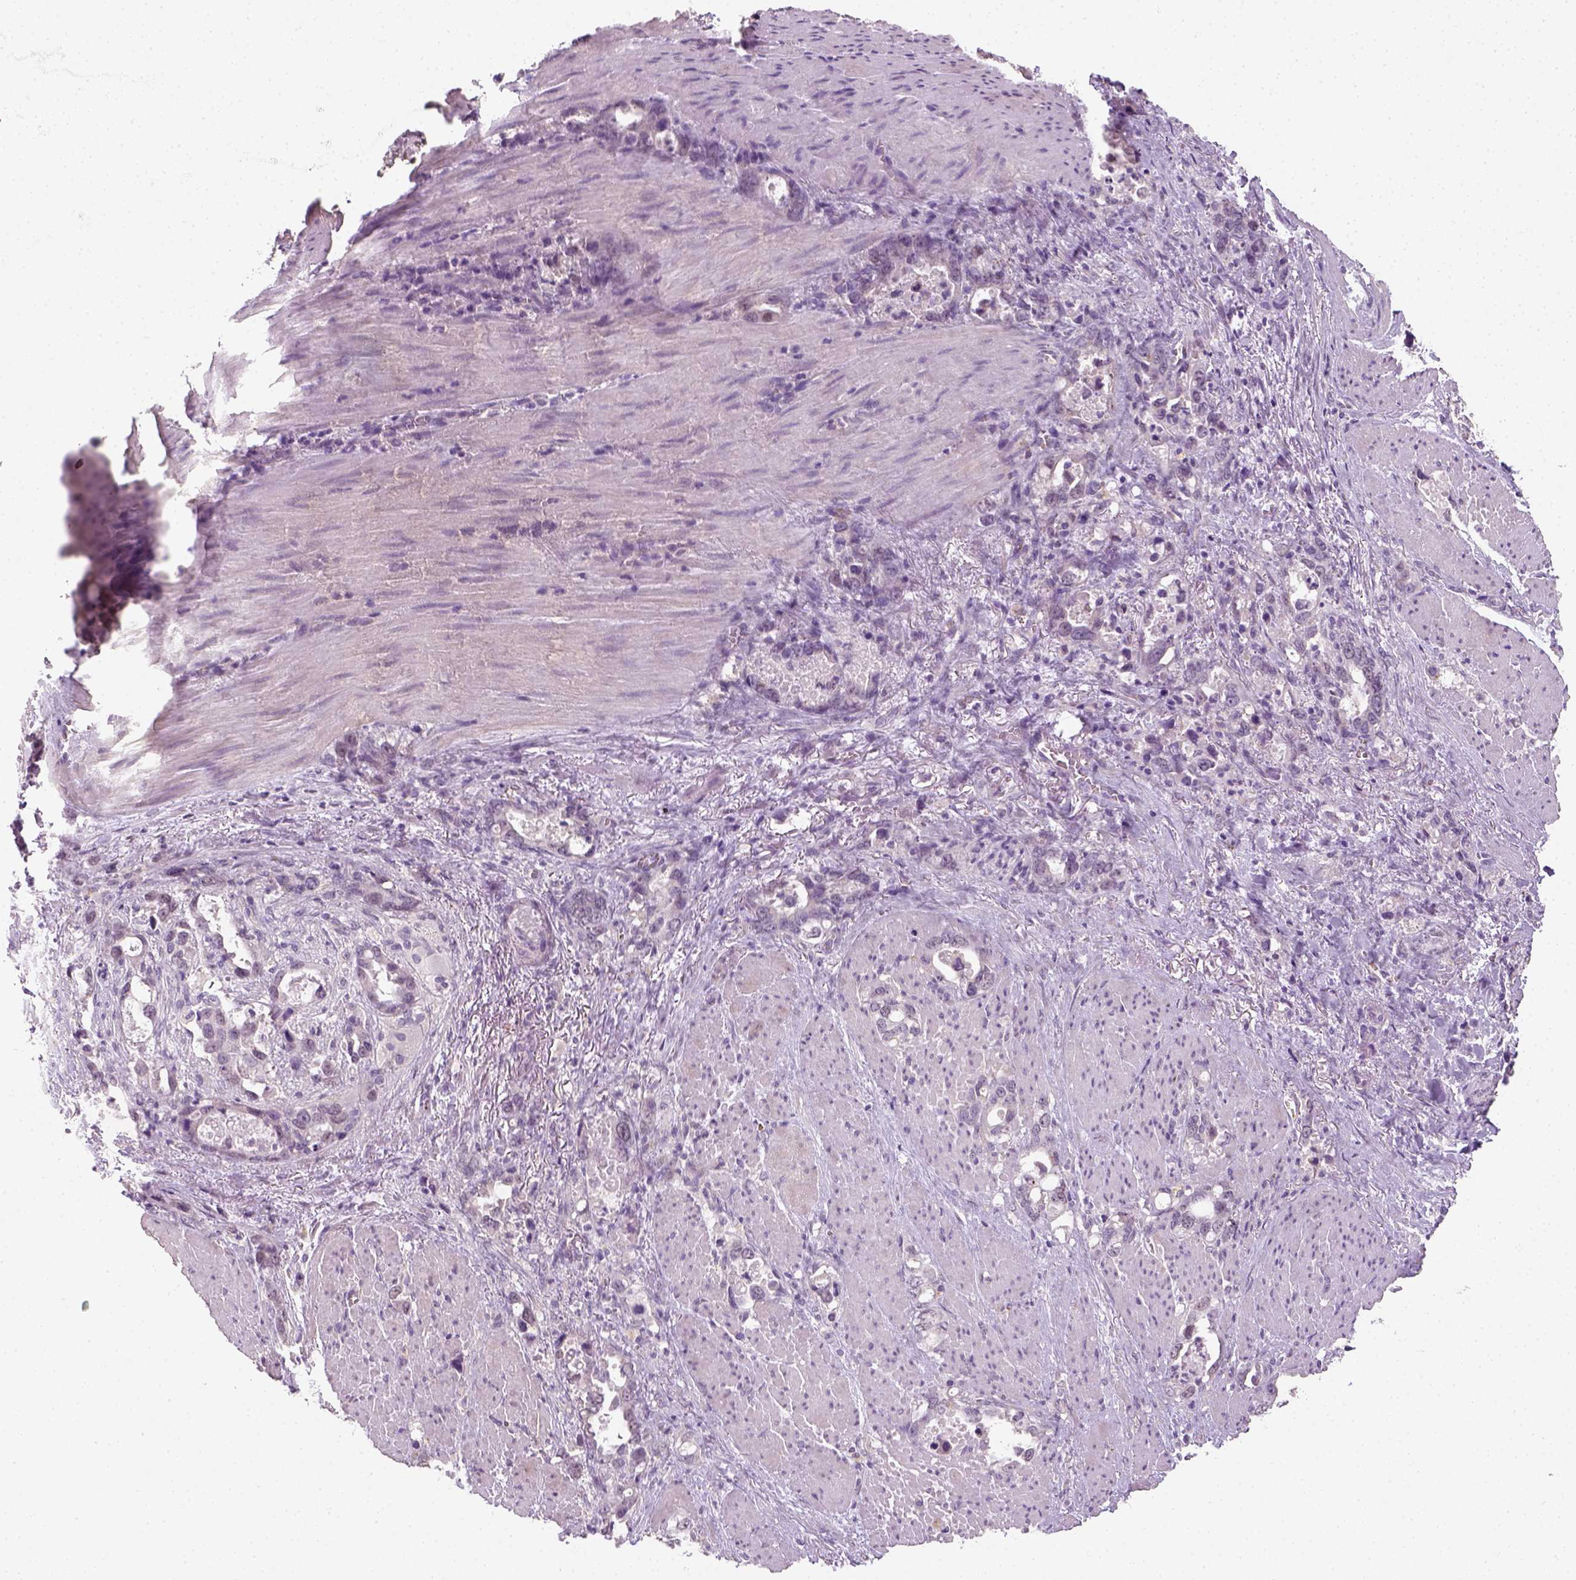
{"staining": {"intensity": "negative", "quantity": "none", "location": "none"}, "tissue": "stomach cancer", "cell_type": "Tumor cells", "image_type": "cancer", "snomed": [{"axis": "morphology", "description": "Normal tissue, NOS"}, {"axis": "morphology", "description": "Adenocarcinoma, NOS"}, {"axis": "topography", "description": "Esophagus"}, {"axis": "topography", "description": "Stomach, upper"}], "caption": "DAB (3,3'-diaminobenzidine) immunohistochemical staining of human stomach adenocarcinoma reveals no significant expression in tumor cells.", "gene": "FAM163B", "patient": {"sex": "male", "age": 74}}